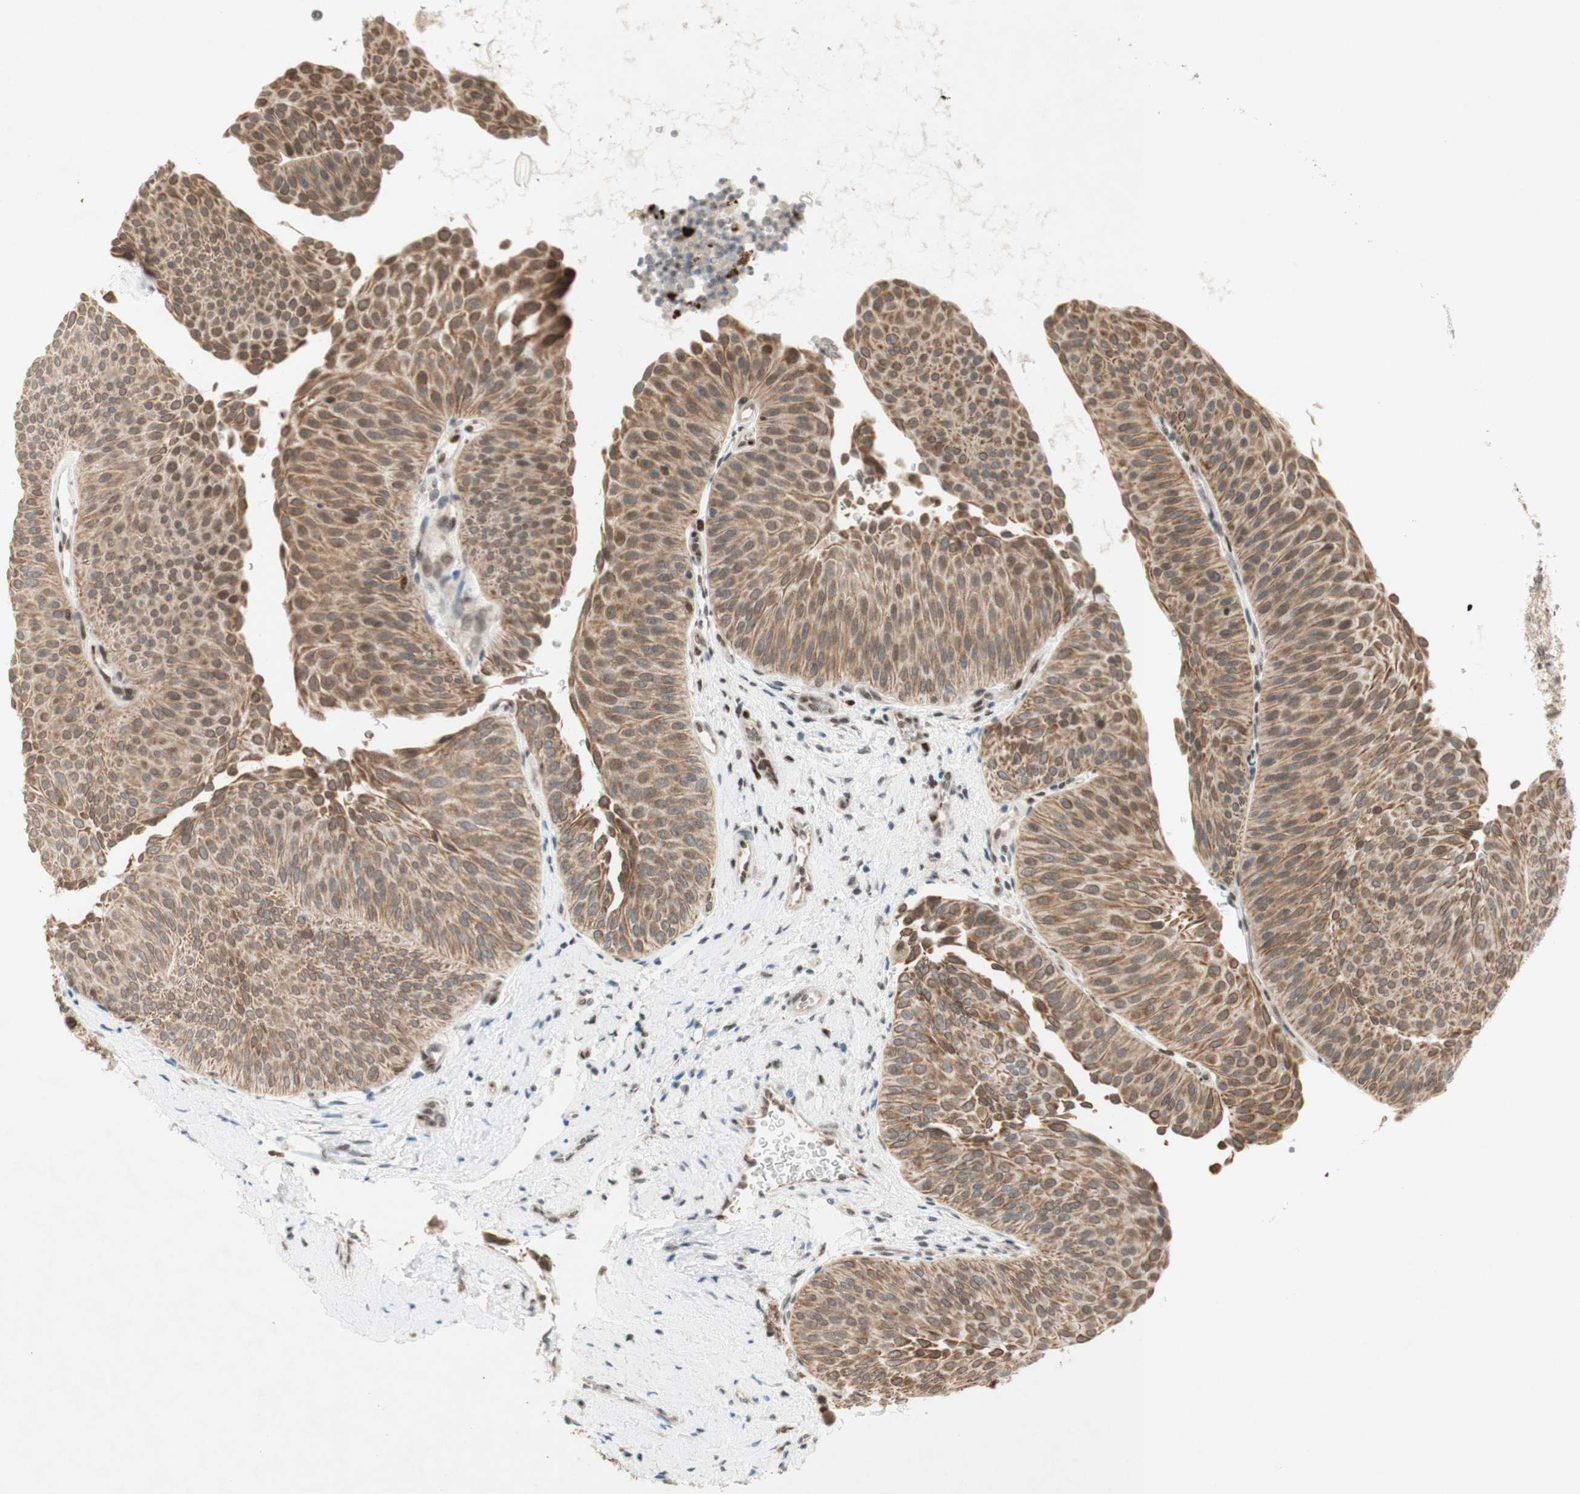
{"staining": {"intensity": "moderate", "quantity": "25%-75%", "location": "cytoplasmic/membranous"}, "tissue": "urothelial cancer", "cell_type": "Tumor cells", "image_type": "cancer", "snomed": [{"axis": "morphology", "description": "Urothelial carcinoma, Low grade"}, {"axis": "topography", "description": "Urinary bladder"}], "caption": "An immunohistochemistry histopathology image of neoplastic tissue is shown. Protein staining in brown labels moderate cytoplasmic/membranous positivity in urothelial carcinoma (low-grade) within tumor cells.", "gene": "DNMT3A", "patient": {"sex": "female", "age": 60}}